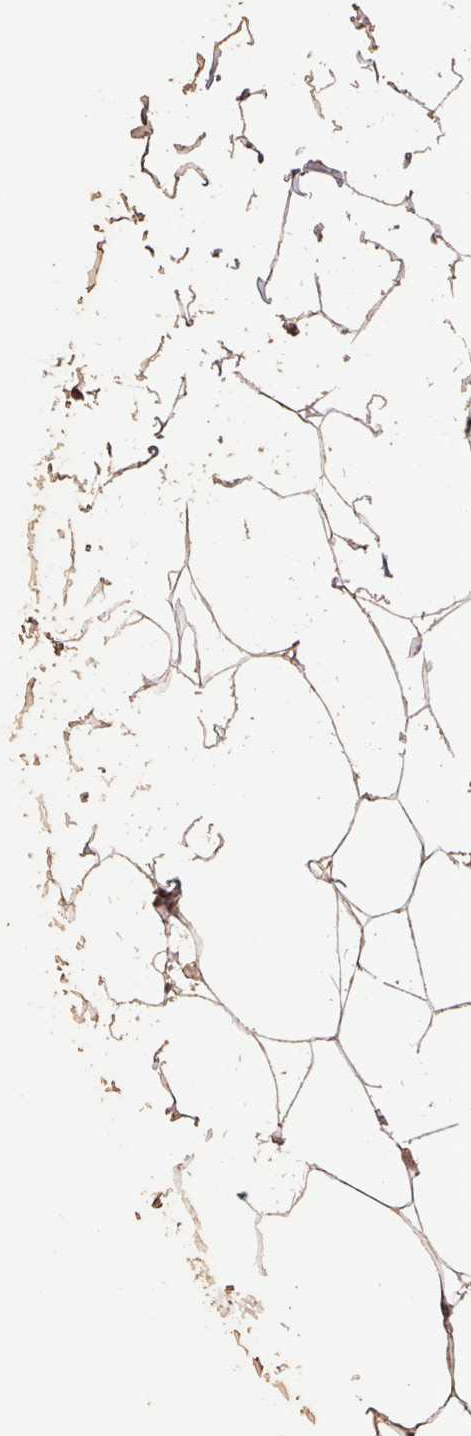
{"staining": {"intensity": "weak", "quantity": ">75%", "location": "cytoplasmic/membranous,nuclear"}, "tissue": "breast", "cell_type": "Adipocytes", "image_type": "normal", "snomed": [{"axis": "morphology", "description": "Normal tissue, NOS"}, {"axis": "topography", "description": "Breast"}], "caption": "DAB immunohistochemical staining of benign human breast exhibits weak cytoplasmic/membranous,nuclear protein expression in approximately >75% of adipocytes.", "gene": "LDLRAD4", "patient": {"sex": "female", "age": 32}}